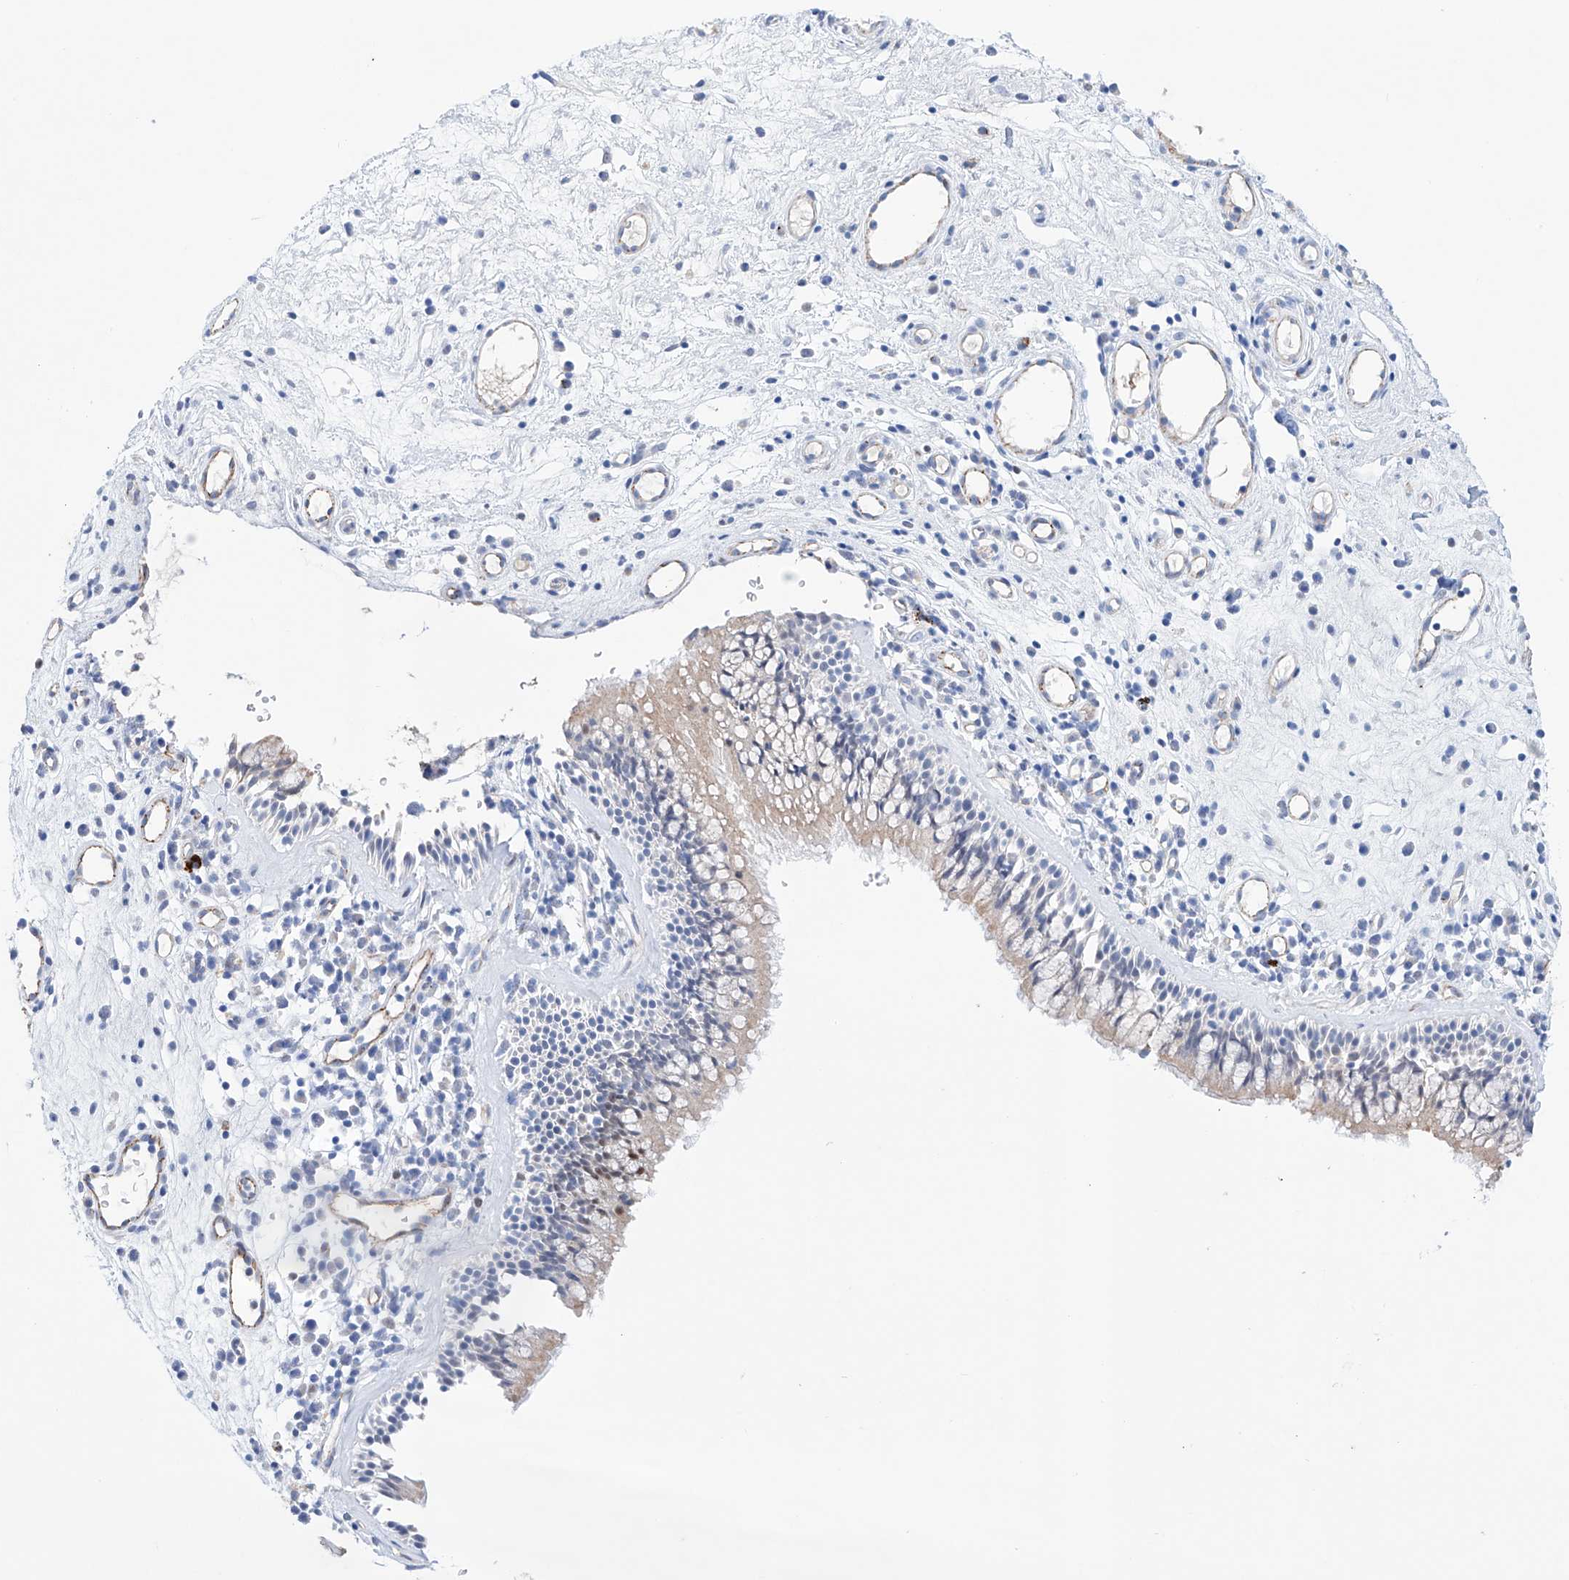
{"staining": {"intensity": "negative", "quantity": "none", "location": "none"}, "tissue": "nasopharynx", "cell_type": "Respiratory epithelial cells", "image_type": "normal", "snomed": [{"axis": "morphology", "description": "Normal tissue, NOS"}, {"axis": "morphology", "description": "Inflammation, NOS"}, {"axis": "morphology", "description": "Malignant melanoma, Metastatic site"}, {"axis": "topography", "description": "Nasopharynx"}], "caption": "A high-resolution photomicrograph shows immunohistochemistry staining of benign nasopharynx, which reveals no significant positivity in respiratory epithelial cells.", "gene": "ETV7", "patient": {"sex": "male", "age": 70}}